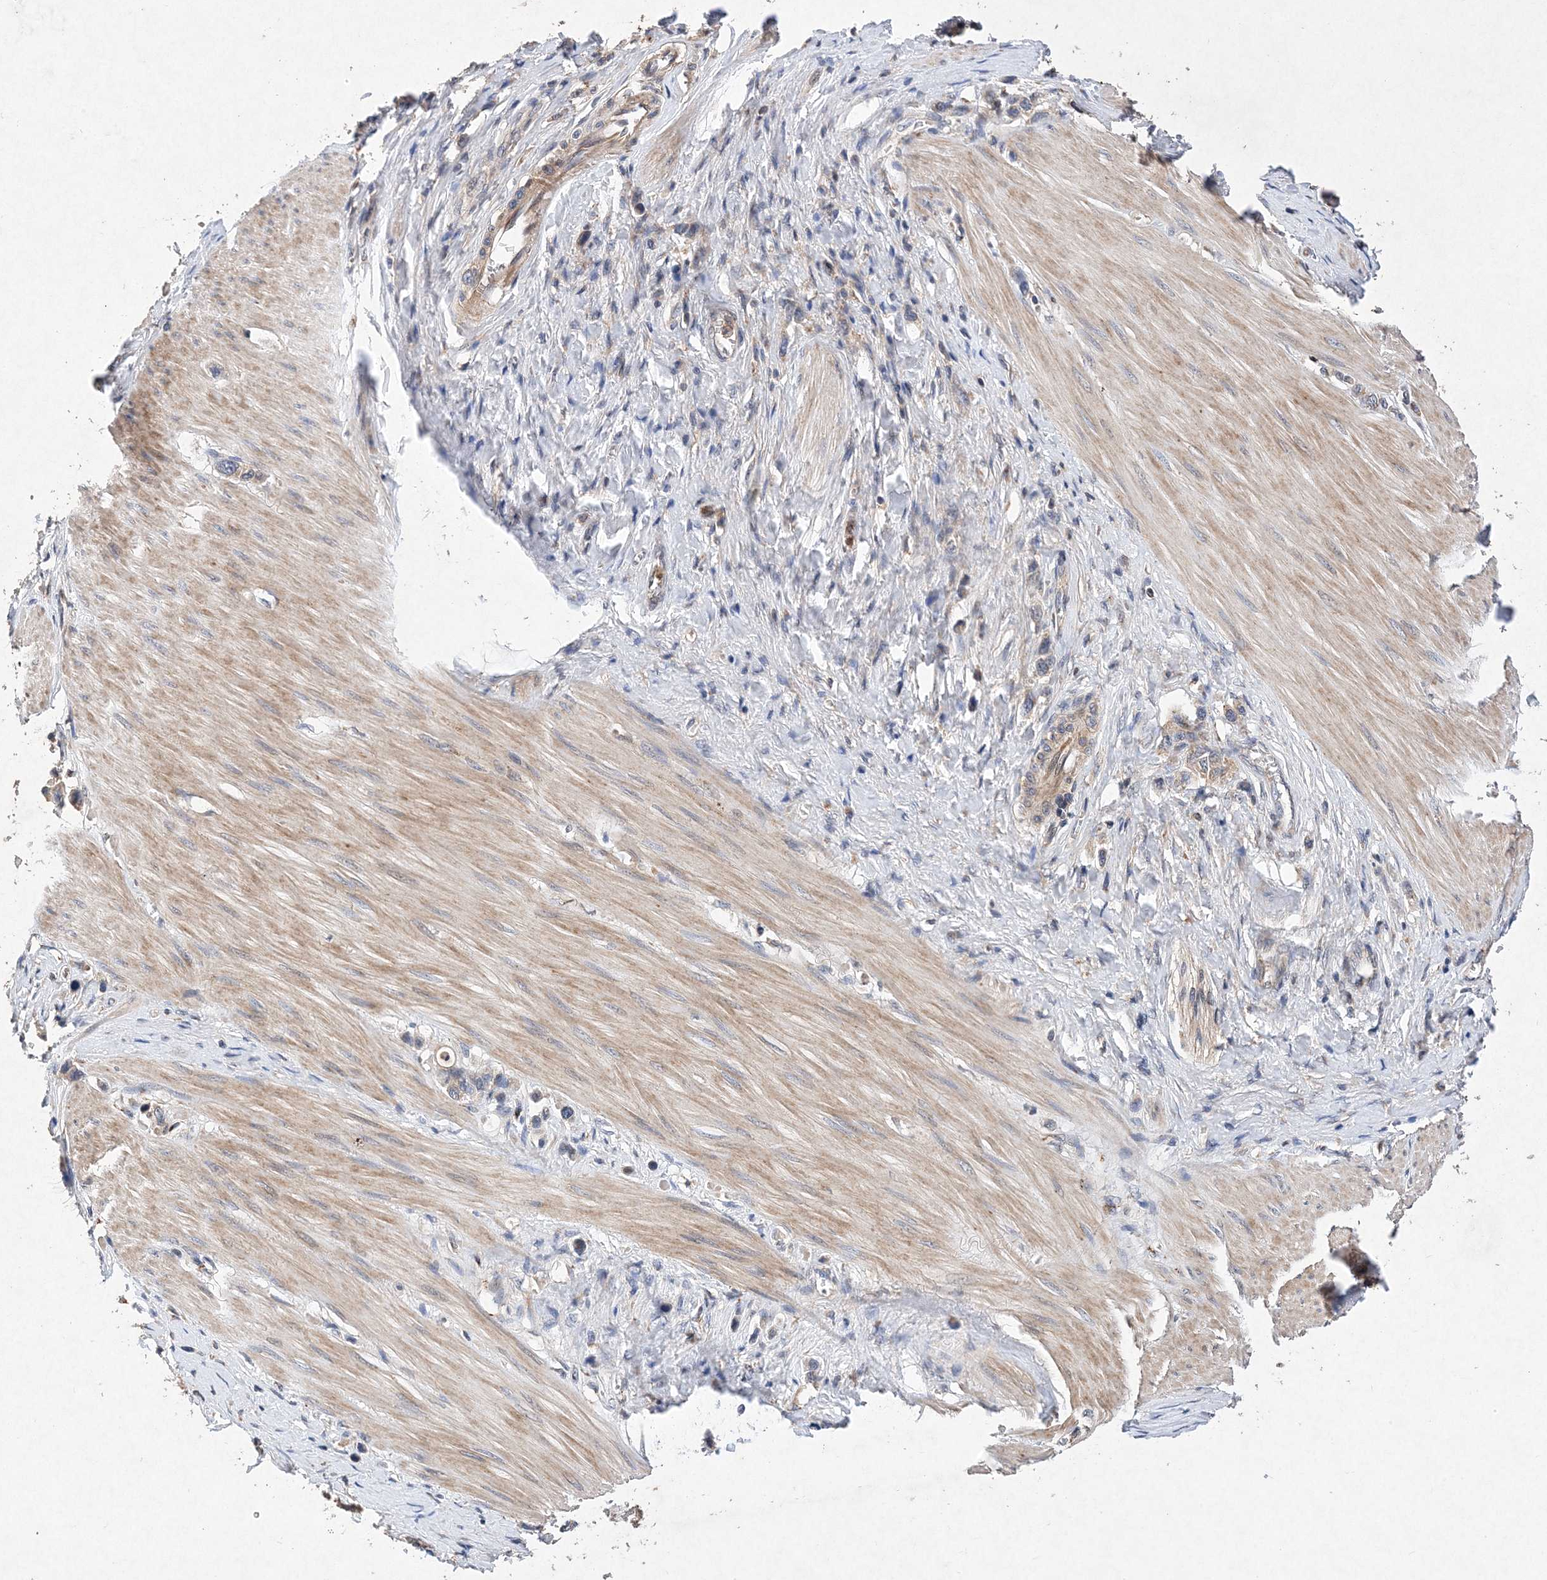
{"staining": {"intensity": "weak", "quantity": "<25%", "location": "cytoplasmic/membranous"}, "tissue": "stomach cancer", "cell_type": "Tumor cells", "image_type": "cancer", "snomed": [{"axis": "morphology", "description": "Adenocarcinoma, NOS"}, {"axis": "topography", "description": "Stomach"}], "caption": "IHC micrograph of neoplastic tissue: human stomach adenocarcinoma stained with DAB (3,3'-diaminobenzidine) reveals no significant protein positivity in tumor cells. Brightfield microscopy of immunohistochemistry stained with DAB (brown) and hematoxylin (blue), captured at high magnification.", "gene": "PROSER1", "patient": {"sex": "female", "age": 65}}